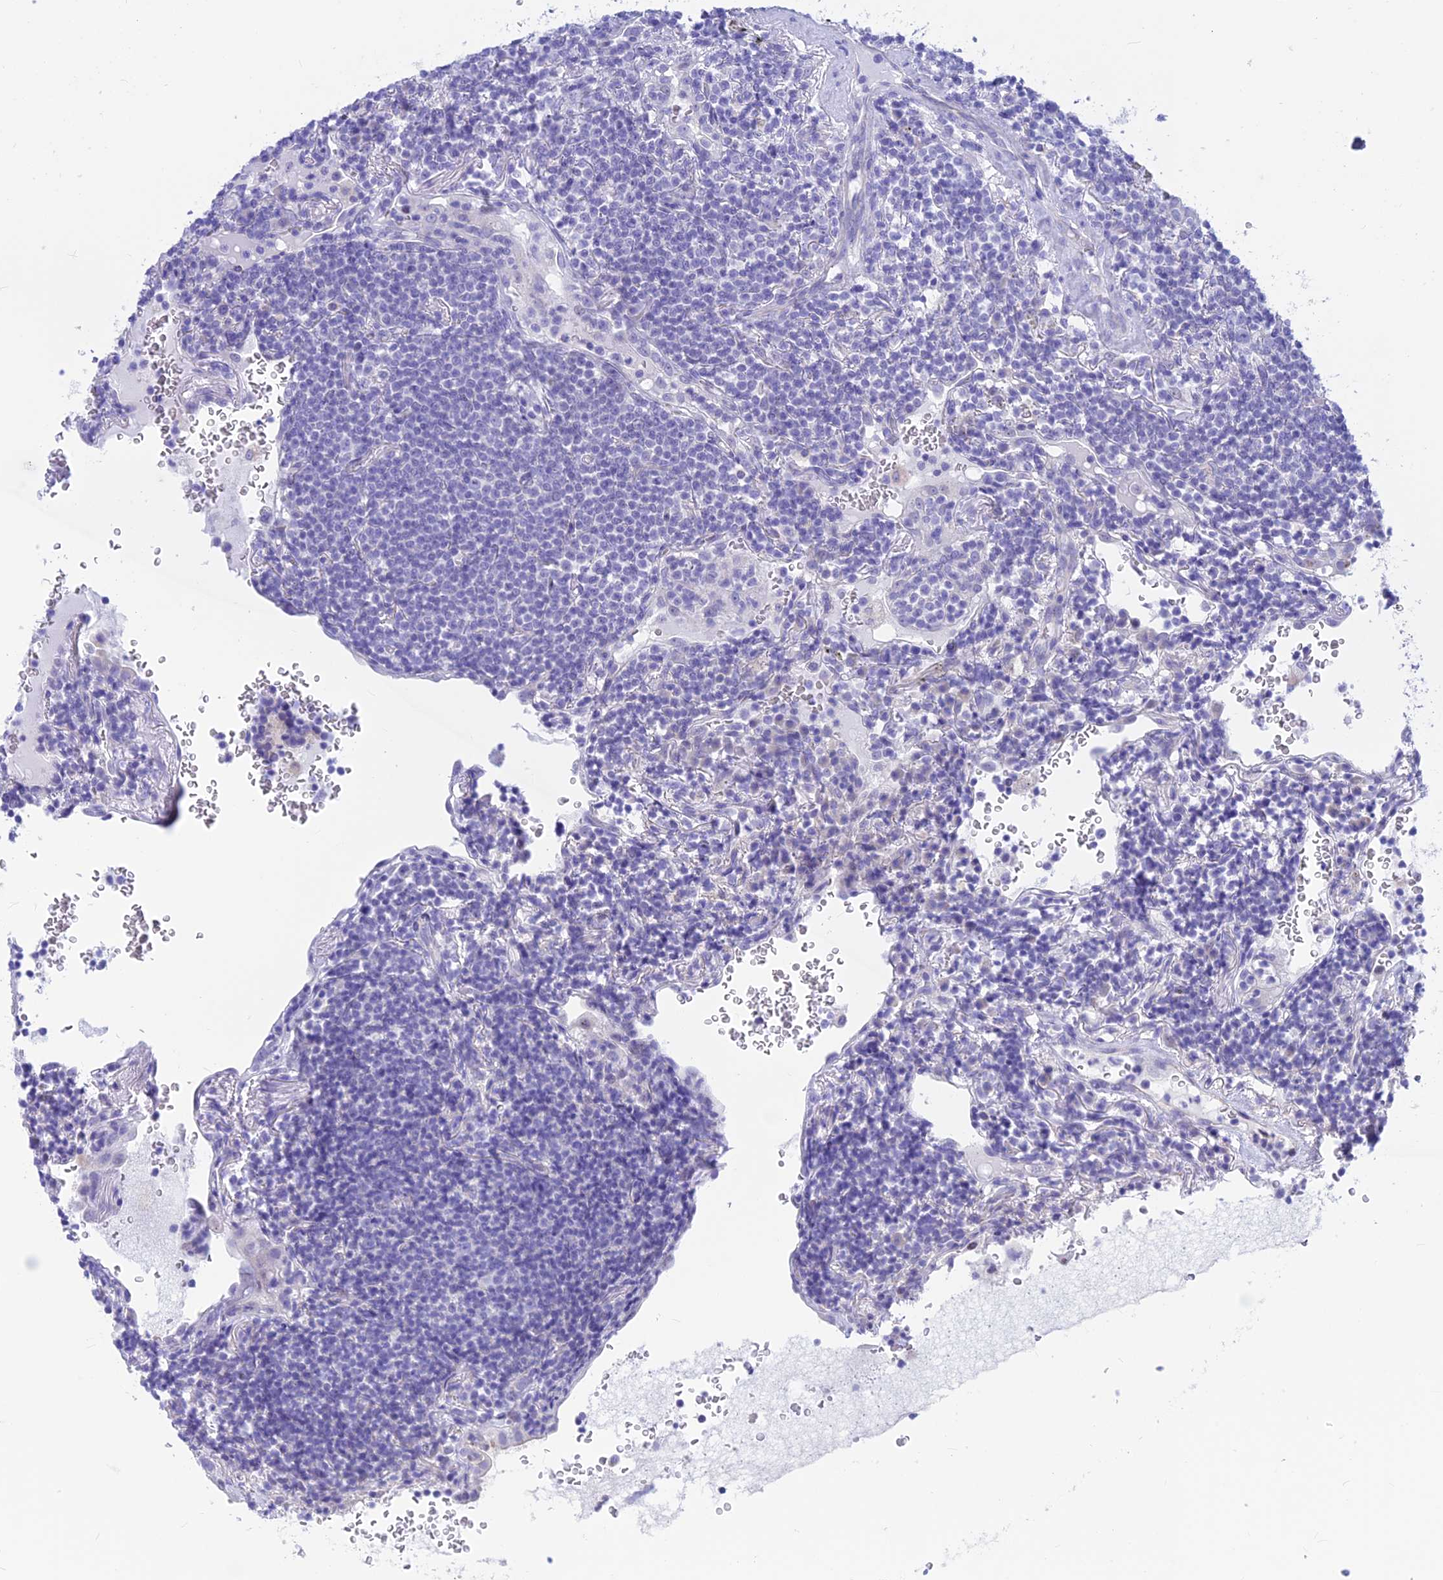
{"staining": {"intensity": "negative", "quantity": "none", "location": "none"}, "tissue": "lymphoma", "cell_type": "Tumor cells", "image_type": "cancer", "snomed": [{"axis": "morphology", "description": "Malignant lymphoma, non-Hodgkin's type, Low grade"}, {"axis": "topography", "description": "Lung"}], "caption": "This is a histopathology image of immunohistochemistry (IHC) staining of low-grade malignant lymphoma, non-Hodgkin's type, which shows no expression in tumor cells. (Brightfield microscopy of DAB immunohistochemistry (IHC) at high magnification).", "gene": "GNGT2", "patient": {"sex": "female", "age": 71}}